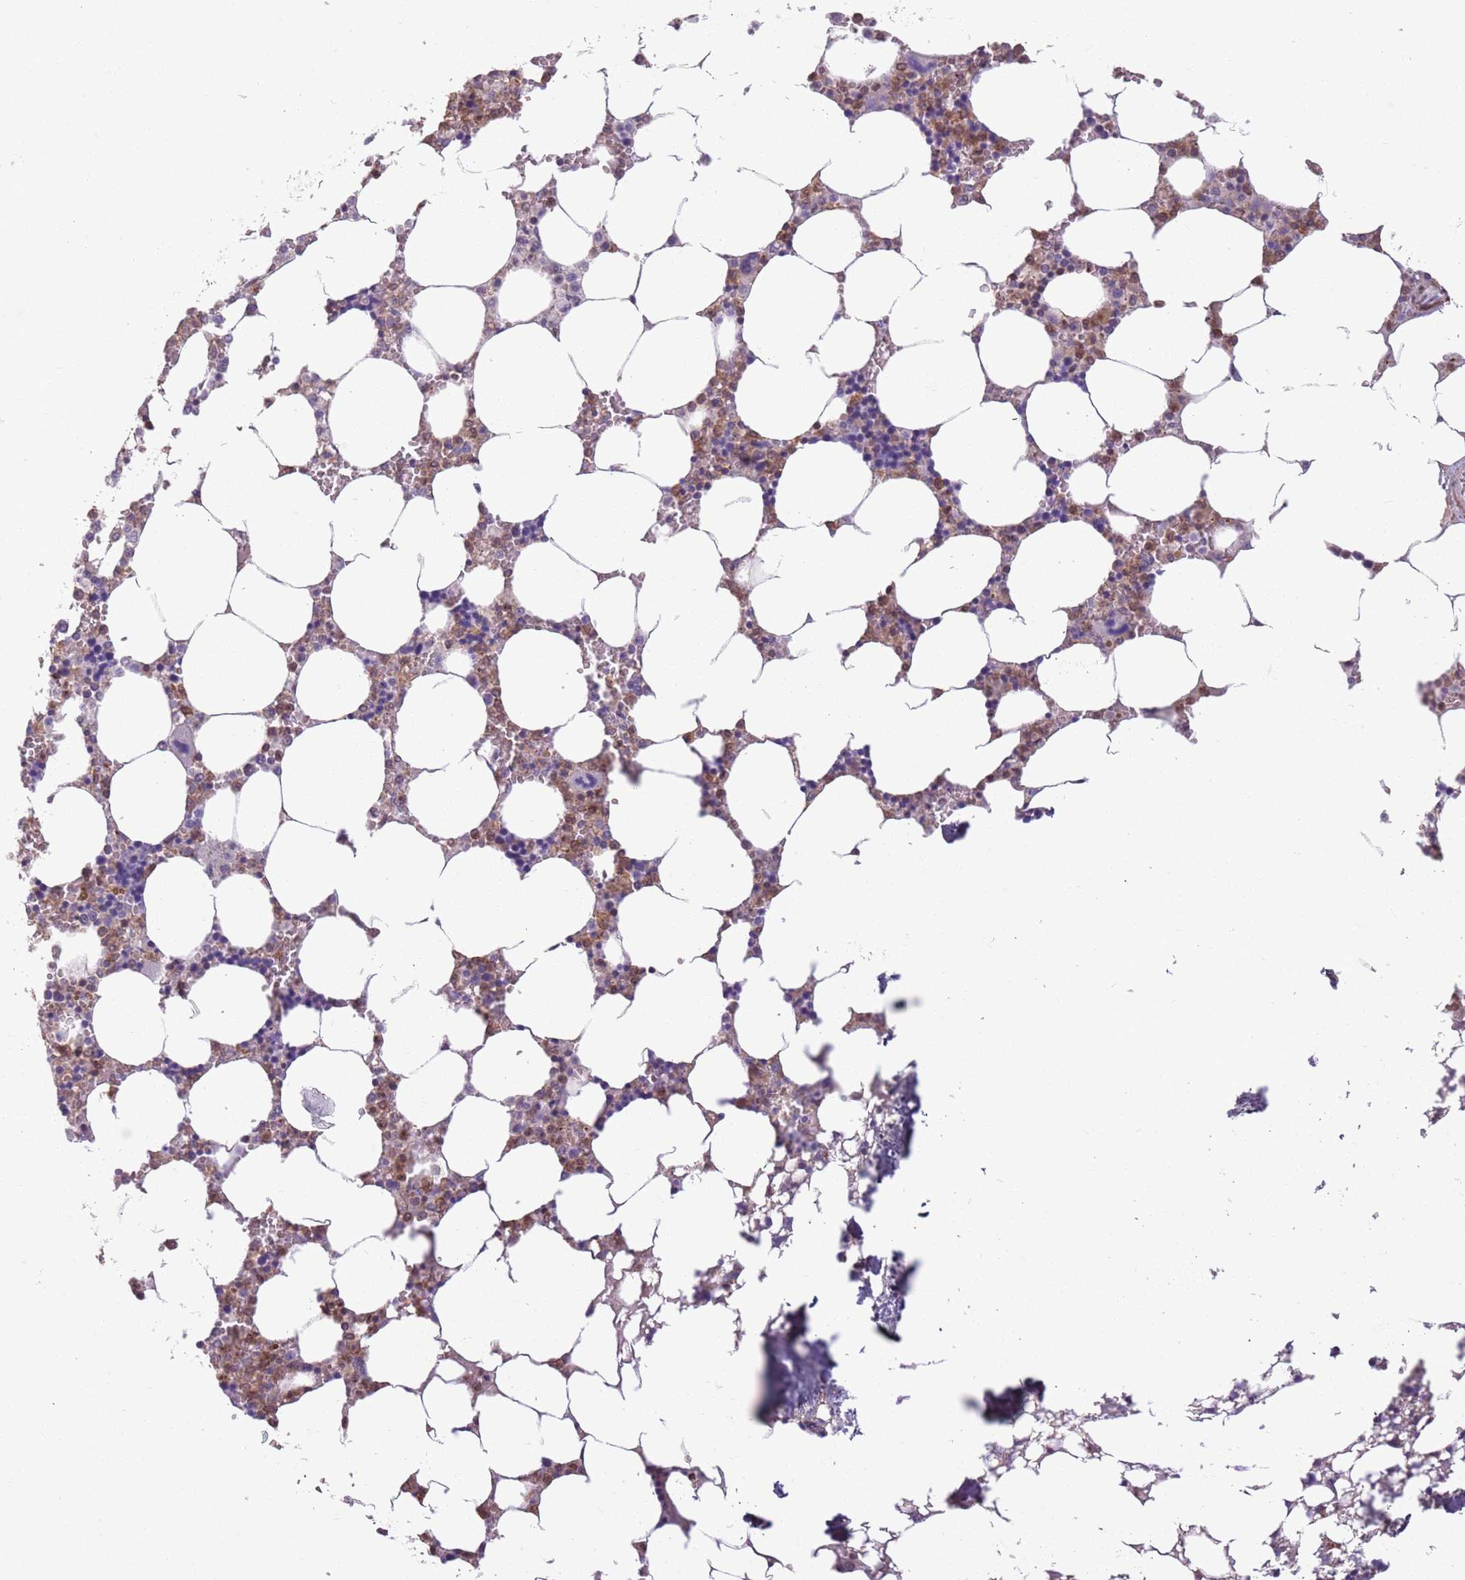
{"staining": {"intensity": "moderate", "quantity": "<25%", "location": "cytoplasmic/membranous,nuclear"}, "tissue": "bone marrow", "cell_type": "Hematopoietic cells", "image_type": "normal", "snomed": [{"axis": "morphology", "description": "Normal tissue, NOS"}, {"axis": "topography", "description": "Bone marrow"}], "caption": "Bone marrow stained with DAB immunohistochemistry reveals low levels of moderate cytoplasmic/membranous,nuclear staining in approximately <25% of hematopoietic cells.", "gene": "JAML", "patient": {"sex": "male", "age": 64}}